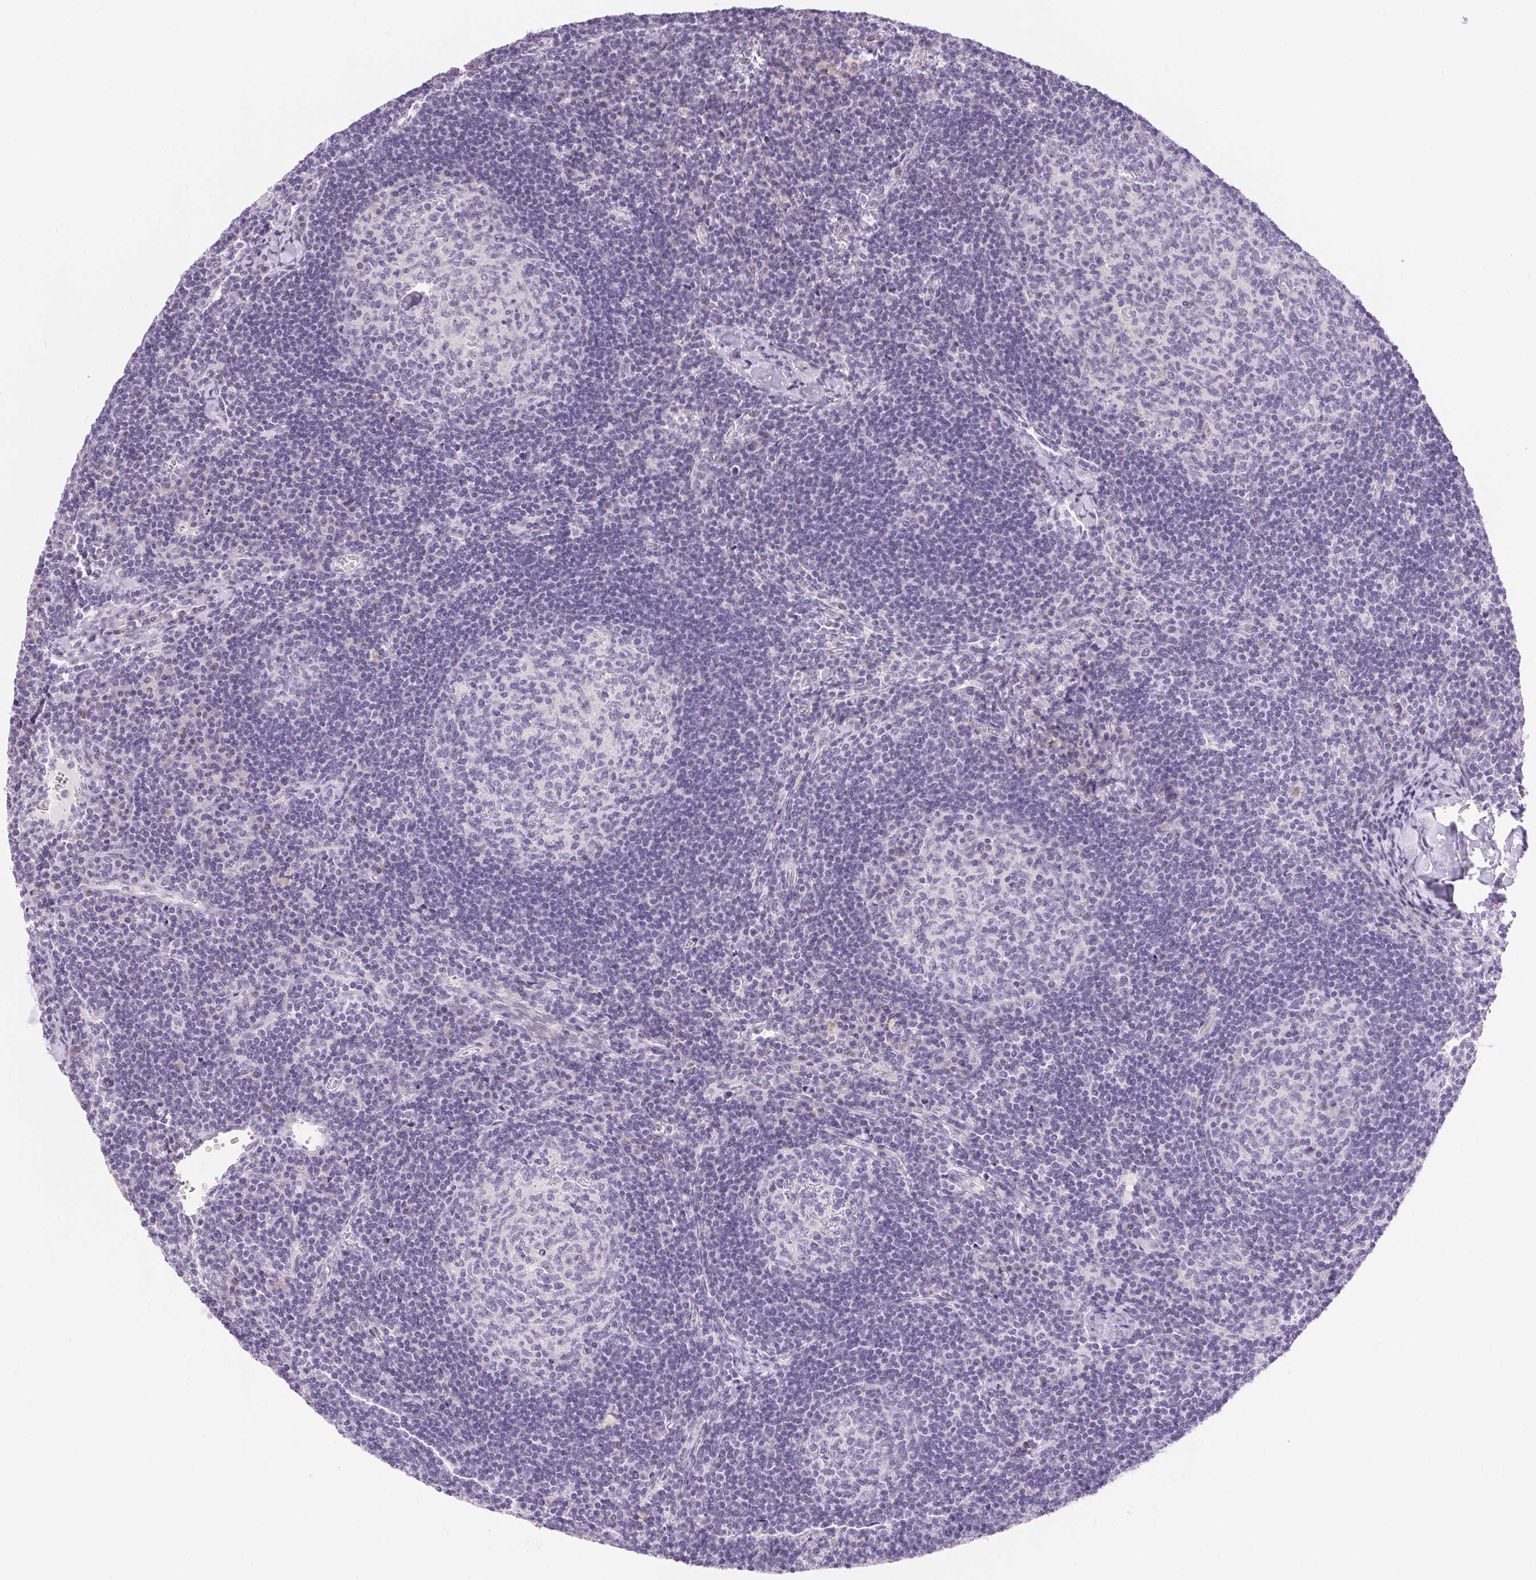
{"staining": {"intensity": "negative", "quantity": "none", "location": "none"}, "tissue": "lymph node", "cell_type": "Germinal center cells", "image_type": "normal", "snomed": [{"axis": "morphology", "description": "Normal tissue, NOS"}, {"axis": "topography", "description": "Lymph node"}], "caption": "IHC photomicrograph of unremarkable lymph node: human lymph node stained with DAB displays no significant protein expression in germinal center cells.", "gene": "TEKT1", "patient": {"sex": "male", "age": 67}}